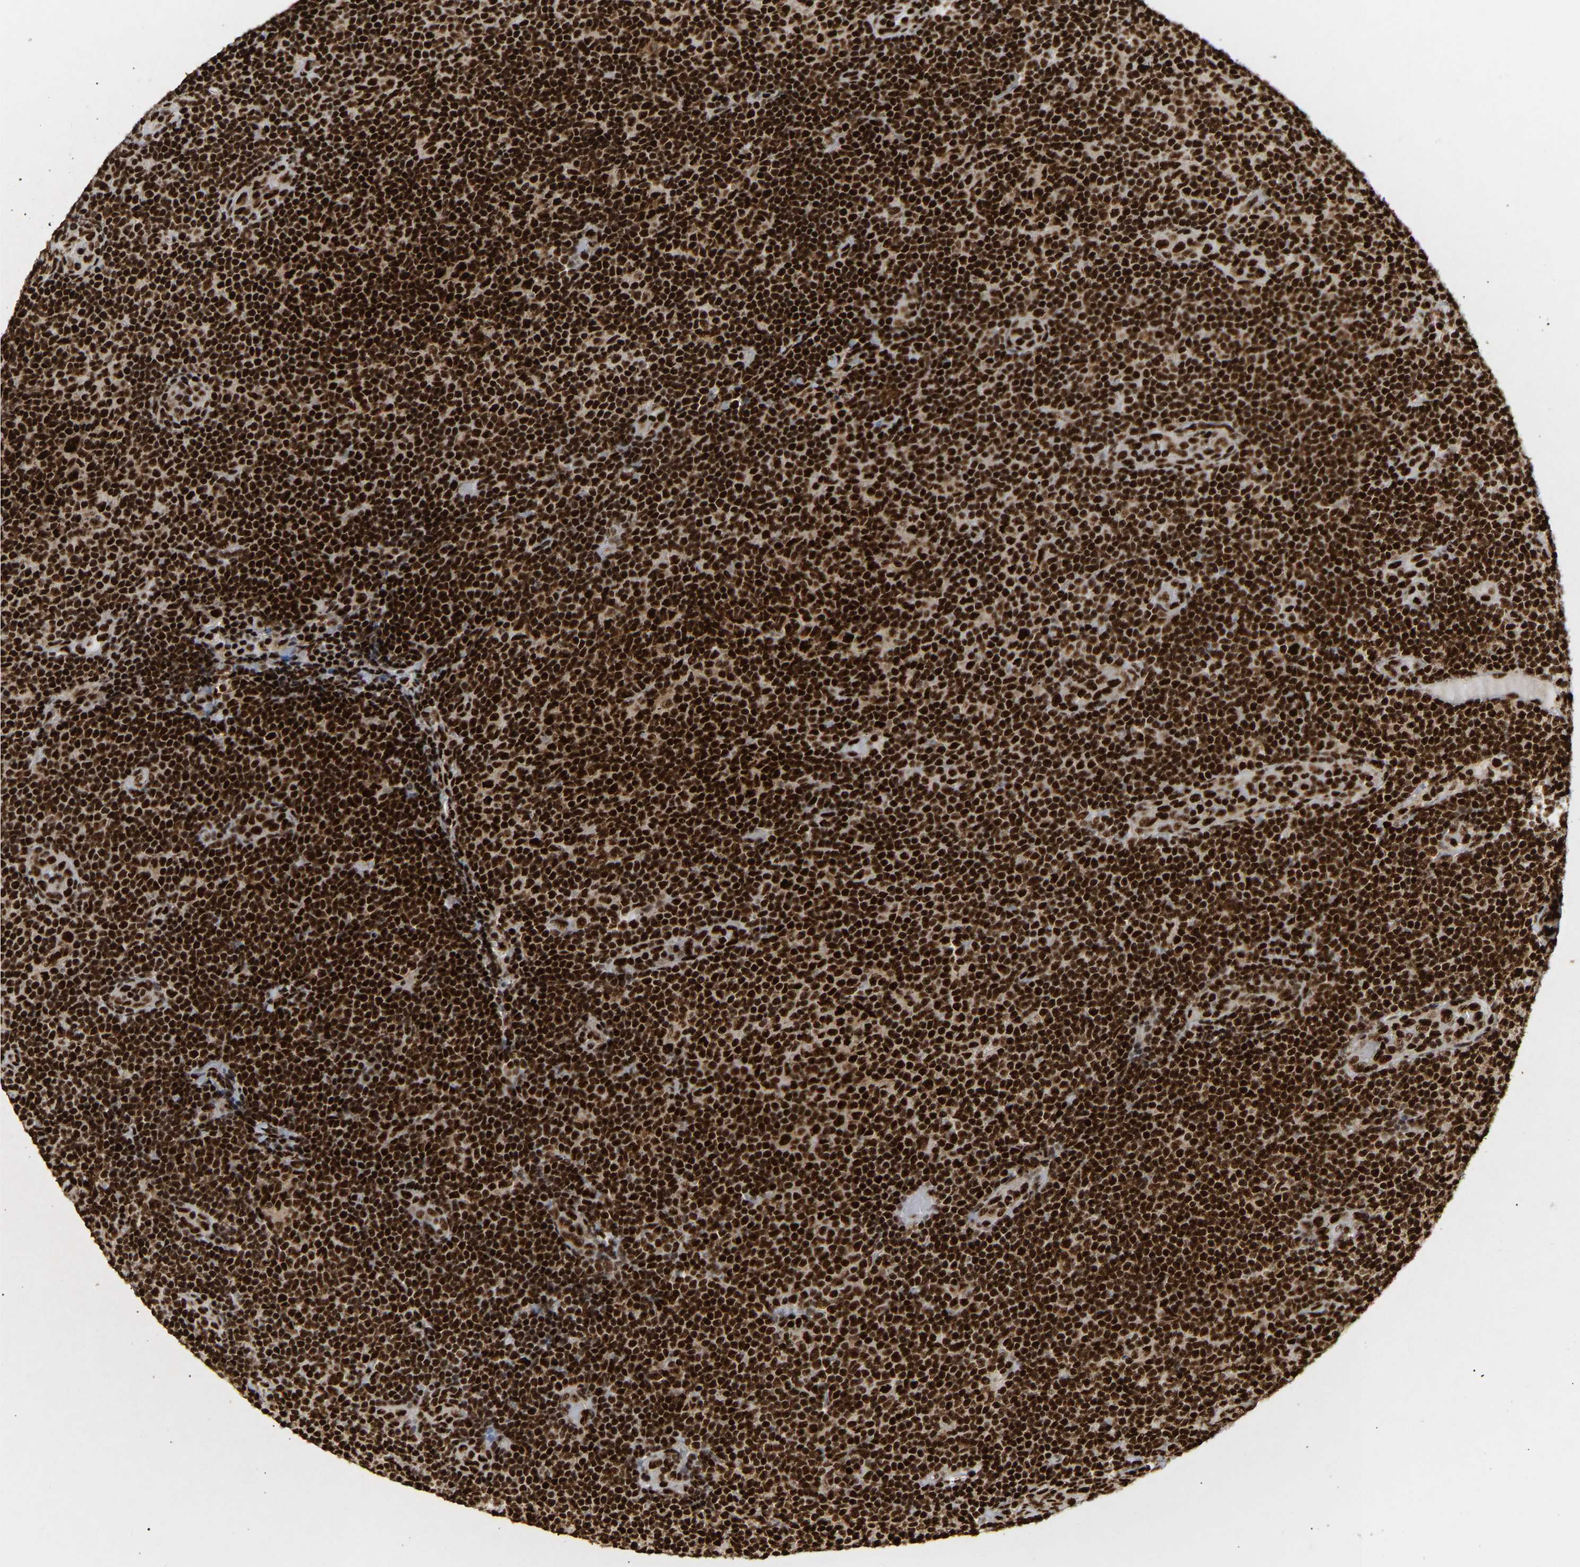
{"staining": {"intensity": "strong", "quantity": ">75%", "location": "nuclear"}, "tissue": "lymphoma", "cell_type": "Tumor cells", "image_type": "cancer", "snomed": [{"axis": "morphology", "description": "Malignant lymphoma, non-Hodgkin's type, Low grade"}, {"axis": "topography", "description": "Lymph node"}], "caption": "Lymphoma stained with a protein marker displays strong staining in tumor cells.", "gene": "ALYREF", "patient": {"sex": "male", "age": 83}}